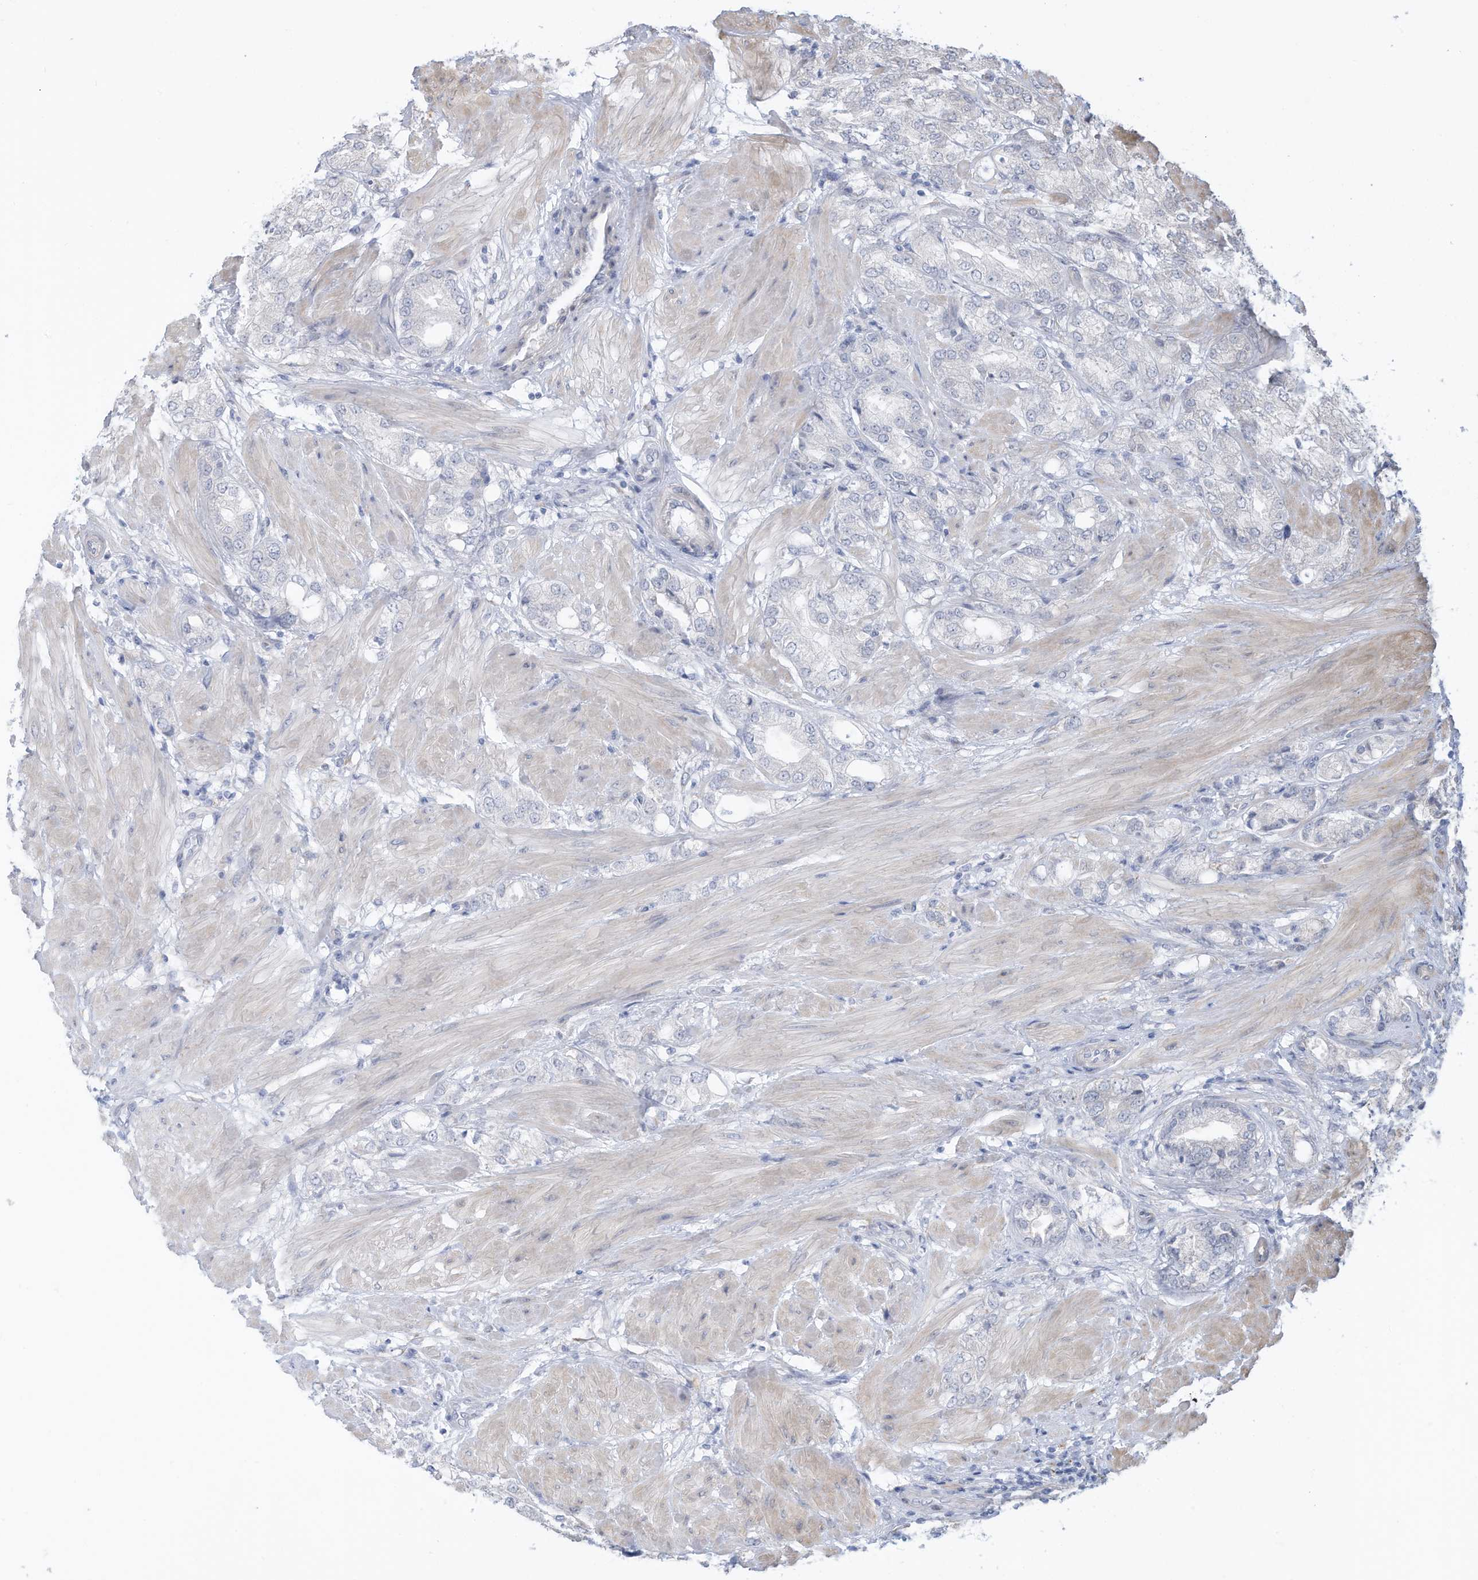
{"staining": {"intensity": "negative", "quantity": "none", "location": "none"}, "tissue": "prostate cancer", "cell_type": "Tumor cells", "image_type": "cancer", "snomed": [{"axis": "morphology", "description": "Adenocarcinoma, High grade"}, {"axis": "topography", "description": "Prostate"}], "caption": "This is an IHC photomicrograph of adenocarcinoma (high-grade) (prostate). There is no expression in tumor cells.", "gene": "ZNF292", "patient": {"sex": "male", "age": 50}}